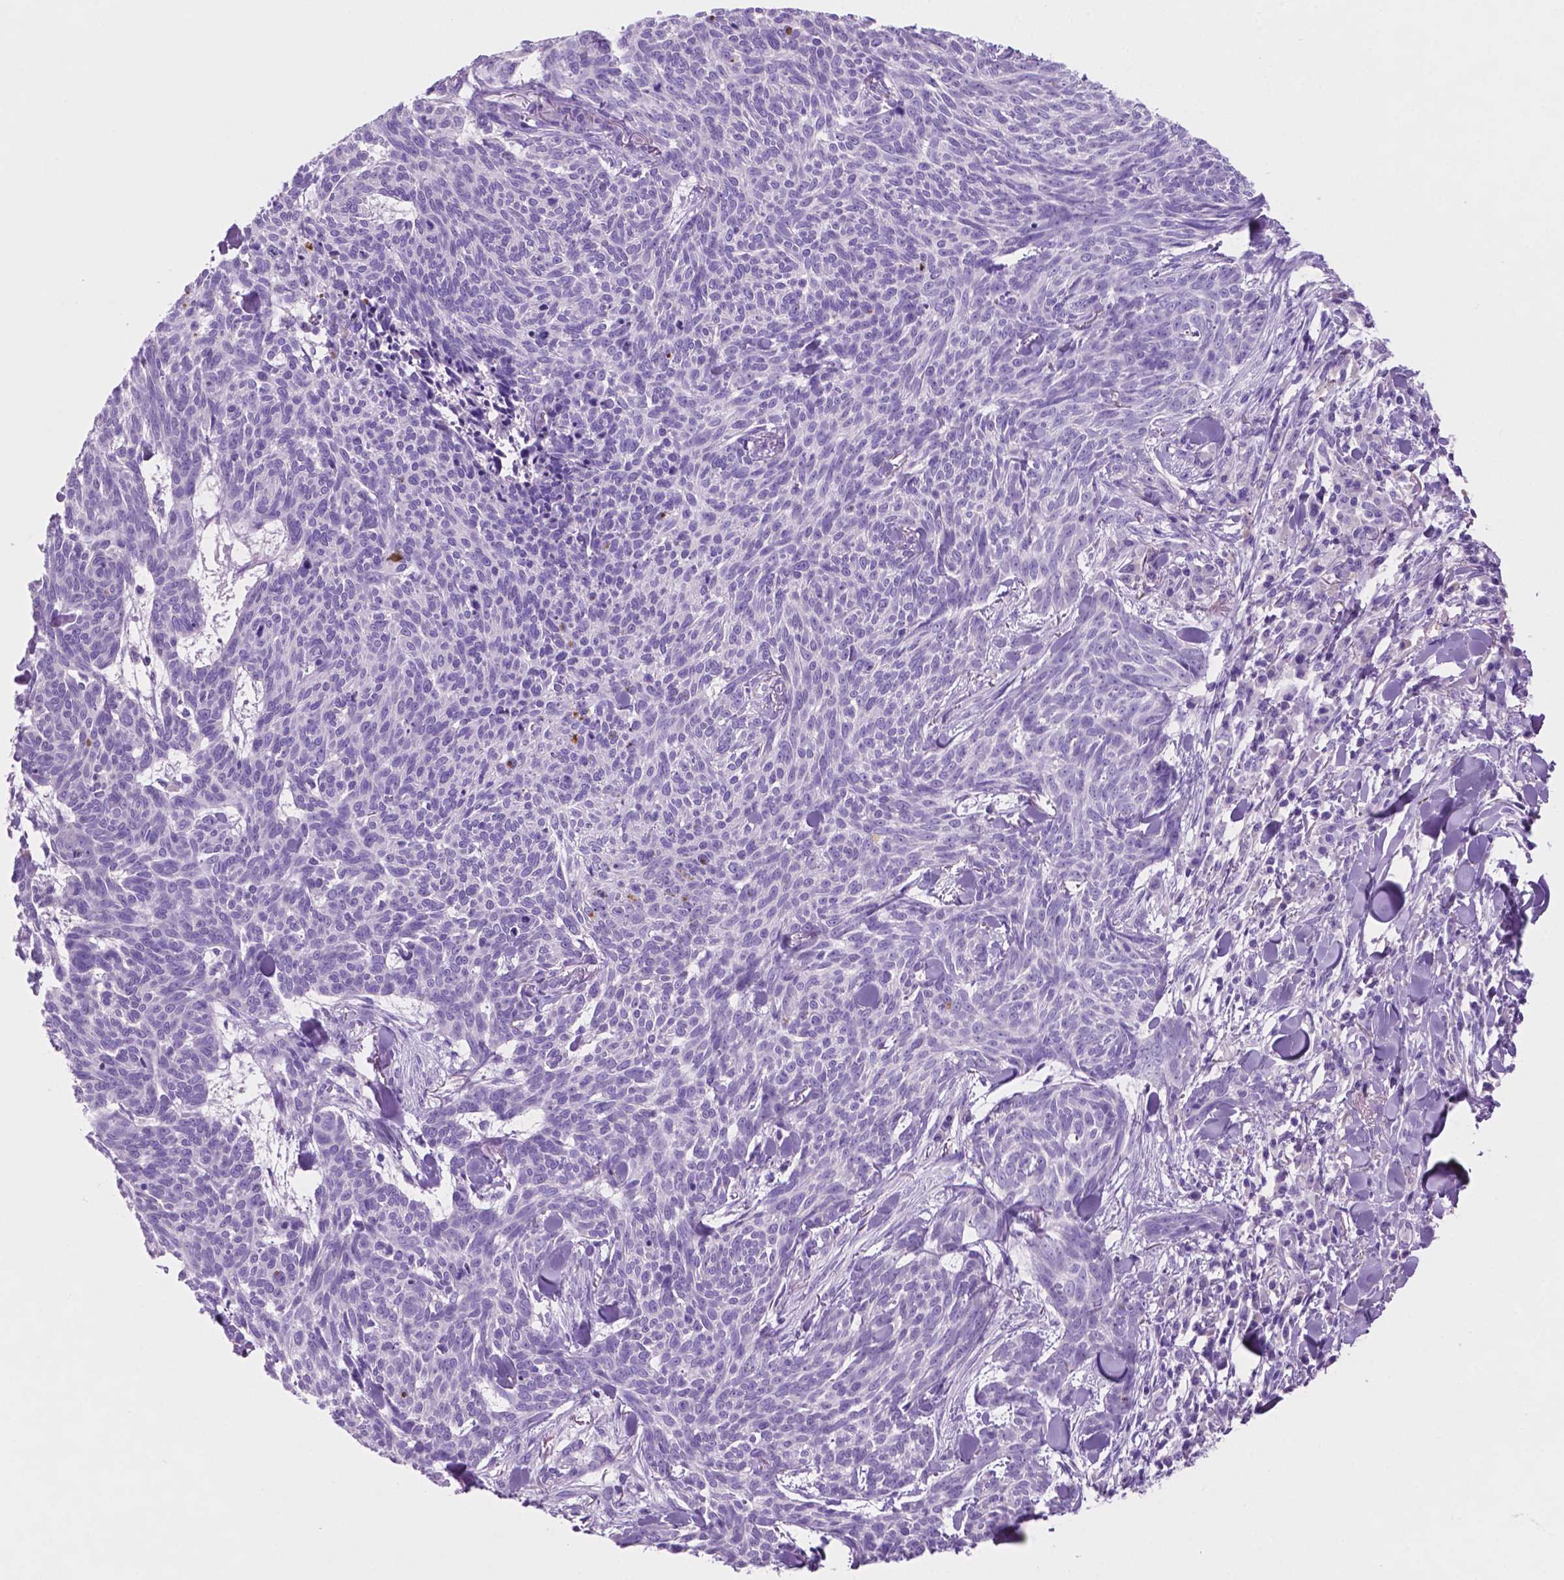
{"staining": {"intensity": "negative", "quantity": "none", "location": "none"}, "tissue": "skin cancer", "cell_type": "Tumor cells", "image_type": "cancer", "snomed": [{"axis": "morphology", "description": "Basal cell carcinoma"}, {"axis": "topography", "description": "Skin"}], "caption": "This is an immunohistochemistry image of human basal cell carcinoma (skin). There is no staining in tumor cells.", "gene": "POU4F1", "patient": {"sex": "female", "age": 93}}